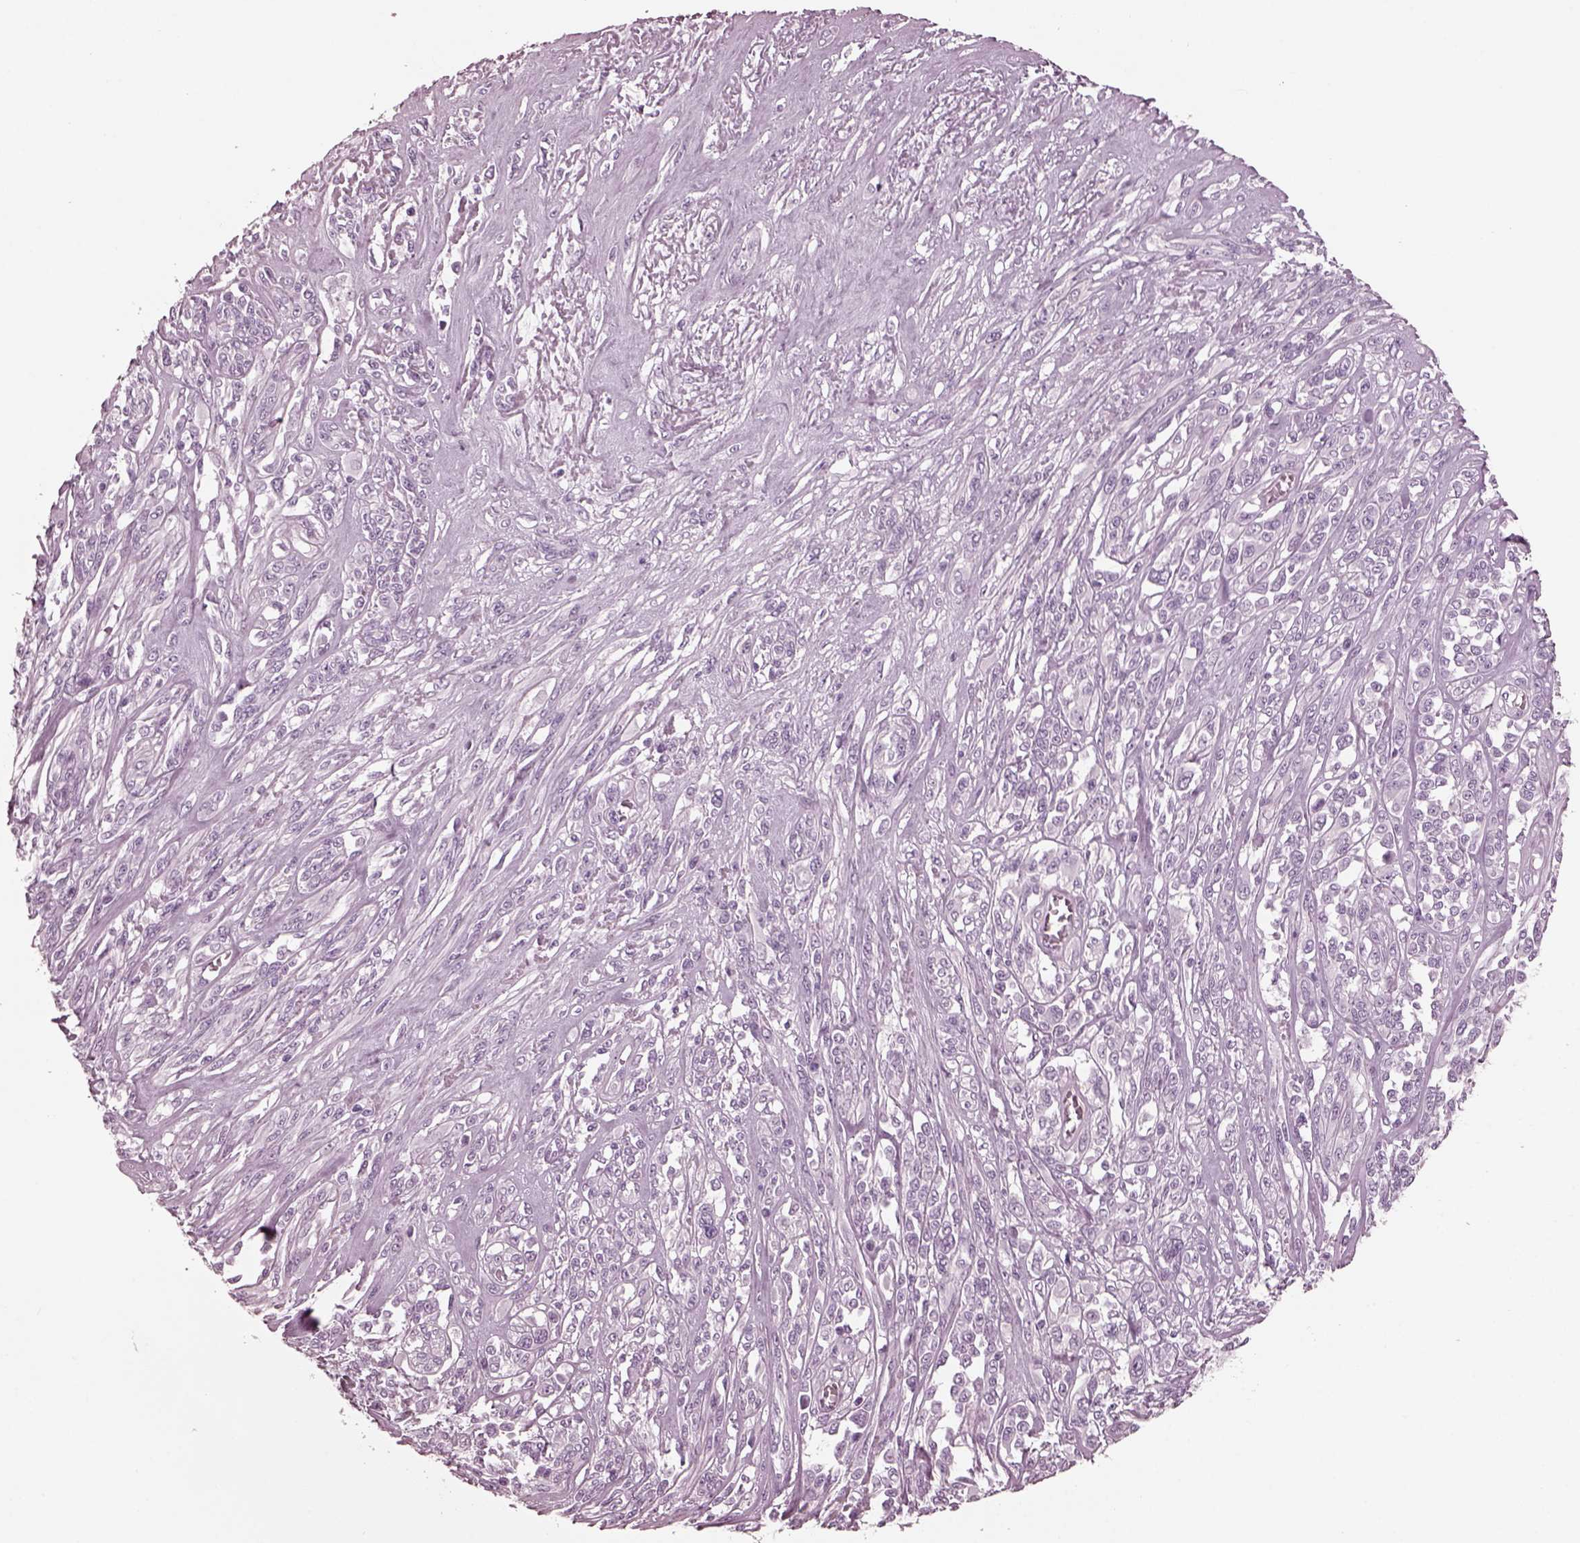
{"staining": {"intensity": "negative", "quantity": "none", "location": "none"}, "tissue": "melanoma", "cell_type": "Tumor cells", "image_type": "cancer", "snomed": [{"axis": "morphology", "description": "Malignant melanoma, NOS"}, {"axis": "topography", "description": "Skin"}], "caption": "Human malignant melanoma stained for a protein using immunohistochemistry (IHC) displays no expression in tumor cells.", "gene": "GRM6", "patient": {"sex": "female", "age": 91}}